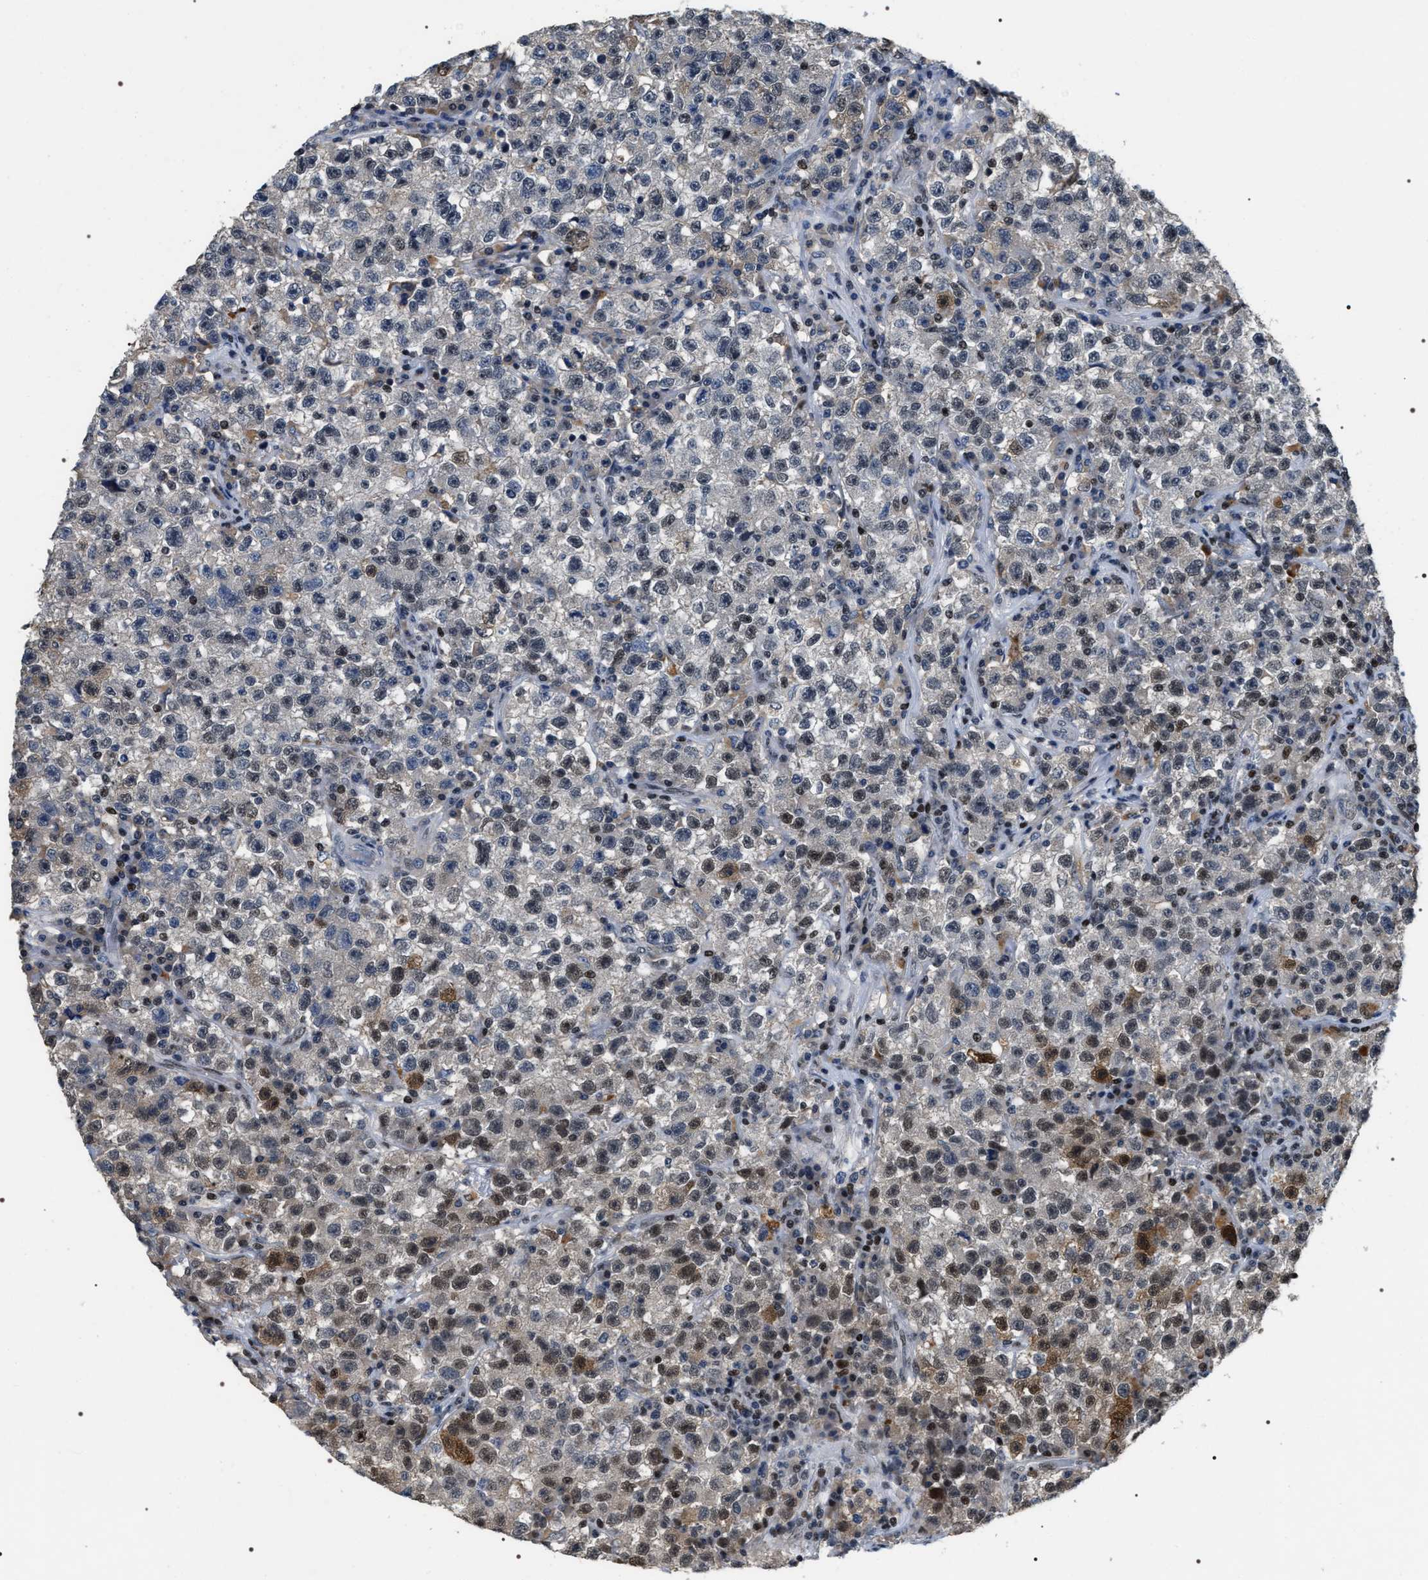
{"staining": {"intensity": "moderate", "quantity": "<25%", "location": "cytoplasmic/membranous,nuclear"}, "tissue": "testis cancer", "cell_type": "Tumor cells", "image_type": "cancer", "snomed": [{"axis": "morphology", "description": "Seminoma, NOS"}, {"axis": "topography", "description": "Testis"}], "caption": "Immunohistochemical staining of human testis cancer (seminoma) reveals low levels of moderate cytoplasmic/membranous and nuclear protein positivity in approximately <25% of tumor cells.", "gene": "C7orf25", "patient": {"sex": "male", "age": 22}}